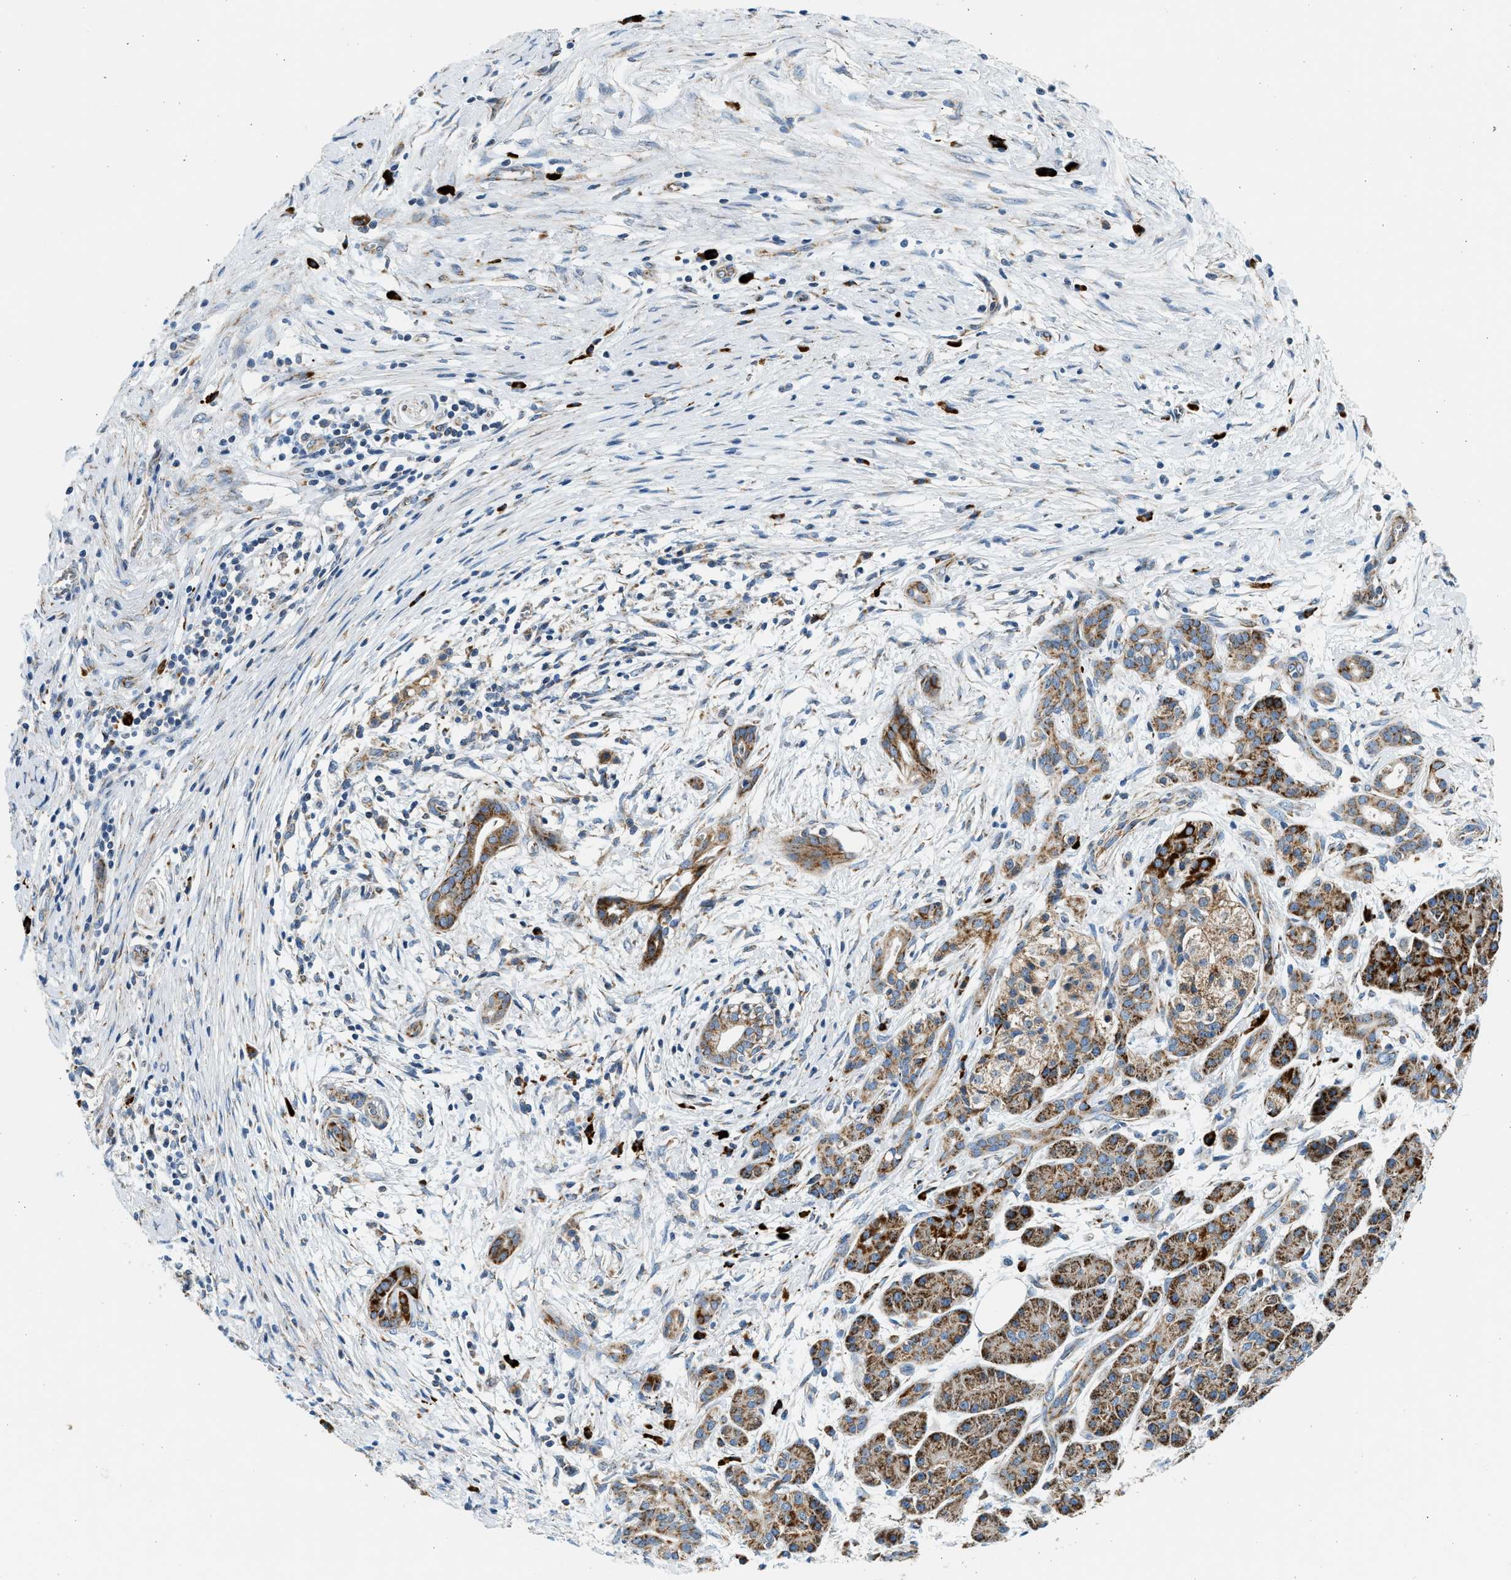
{"staining": {"intensity": "moderate", "quantity": ">75%", "location": "cytoplasmic/membranous"}, "tissue": "pancreatic cancer", "cell_type": "Tumor cells", "image_type": "cancer", "snomed": [{"axis": "morphology", "description": "Adenocarcinoma, NOS"}, {"axis": "topography", "description": "Pancreas"}], "caption": "This micrograph exhibits IHC staining of pancreatic cancer, with medium moderate cytoplasmic/membranous positivity in approximately >75% of tumor cells.", "gene": "KCNMB3", "patient": {"sex": "female", "age": 70}}